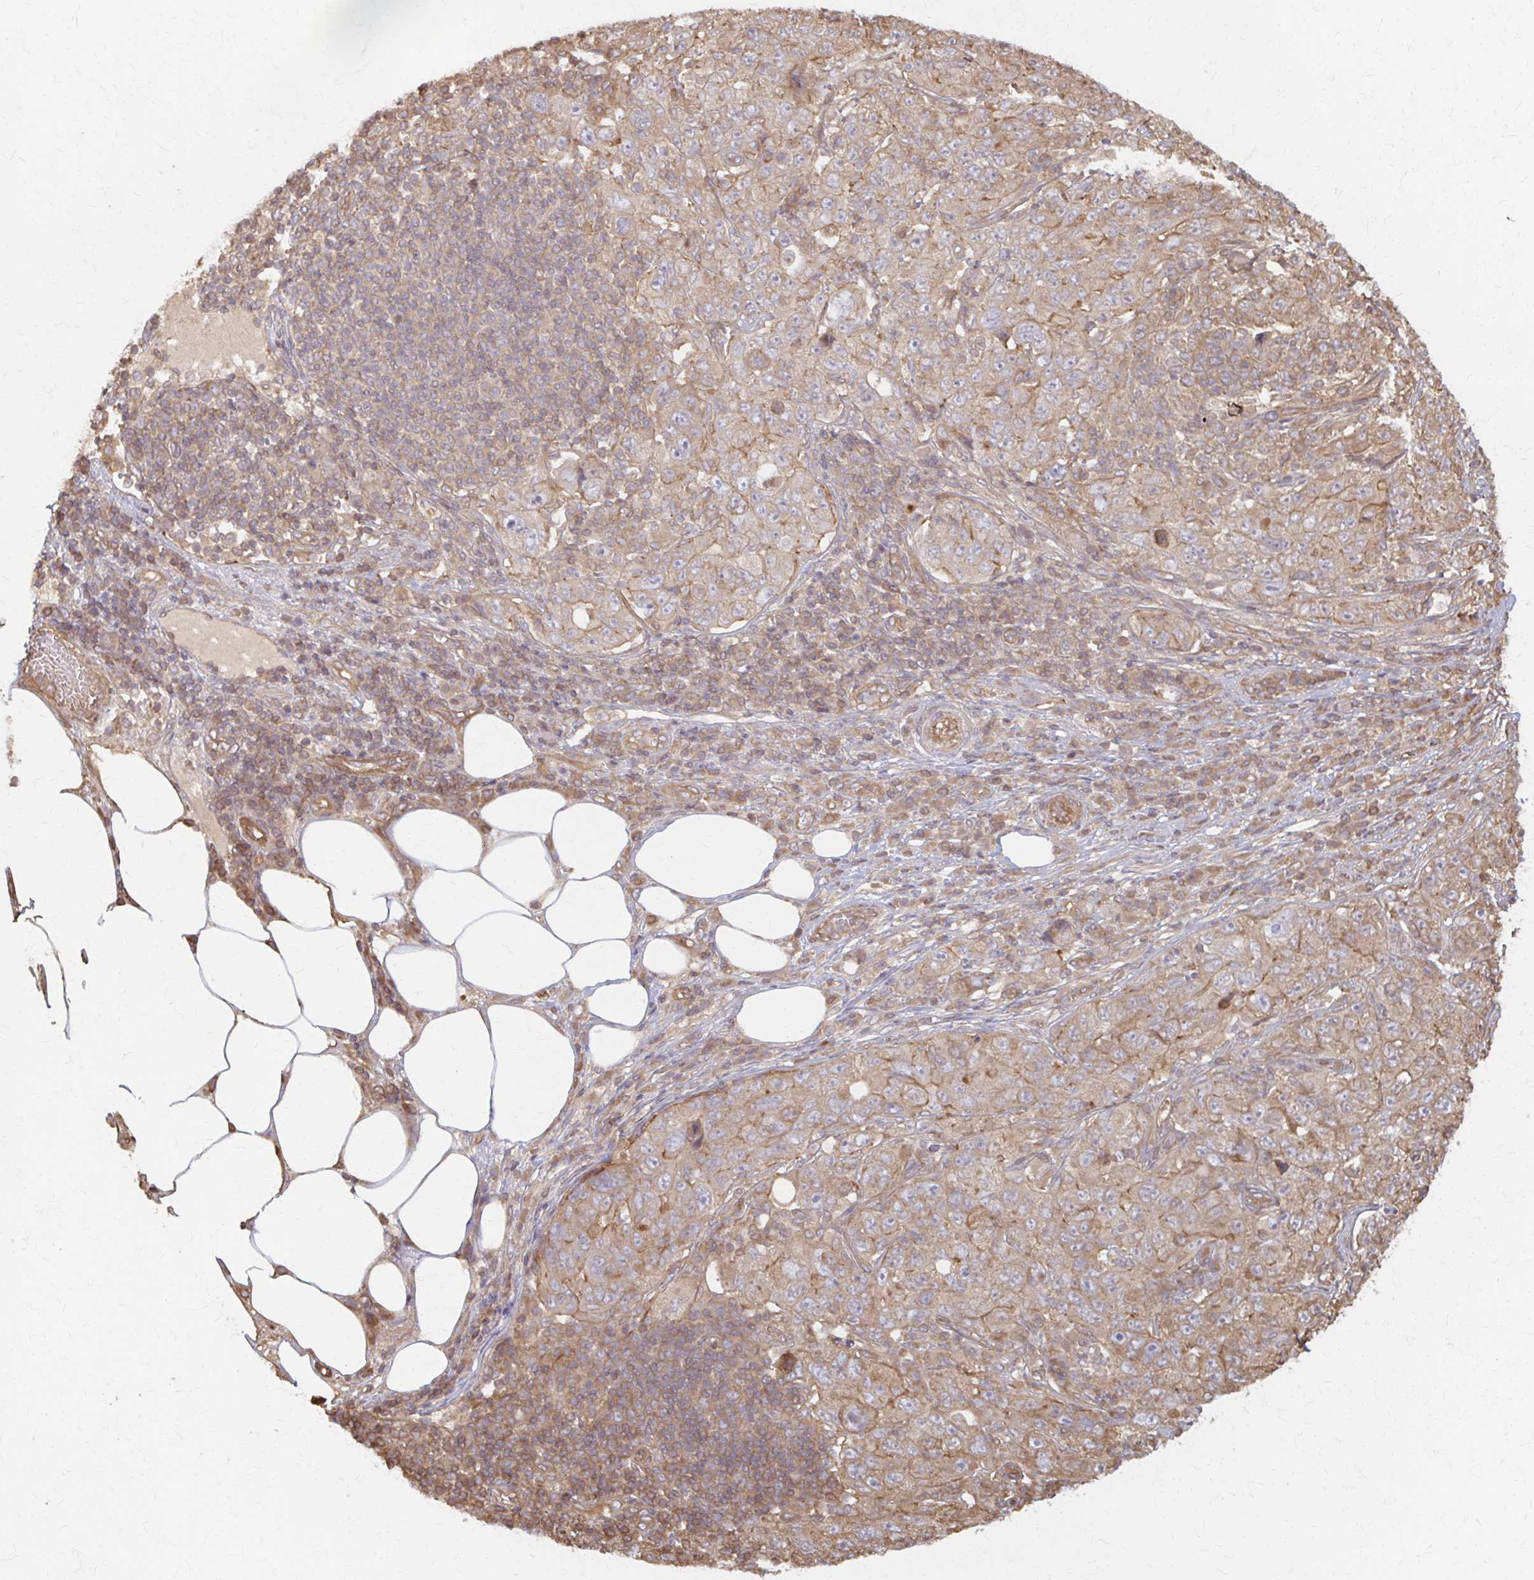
{"staining": {"intensity": "weak", "quantity": "25%-75%", "location": "cytoplasmic/membranous"}, "tissue": "pancreatic cancer", "cell_type": "Tumor cells", "image_type": "cancer", "snomed": [{"axis": "morphology", "description": "Adenocarcinoma, NOS"}, {"axis": "topography", "description": "Pancreas"}], "caption": "Protein expression analysis of human pancreatic cancer reveals weak cytoplasmic/membranous positivity in about 25%-75% of tumor cells.", "gene": "ARHGAP35", "patient": {"sex": "male", "age": 68}}